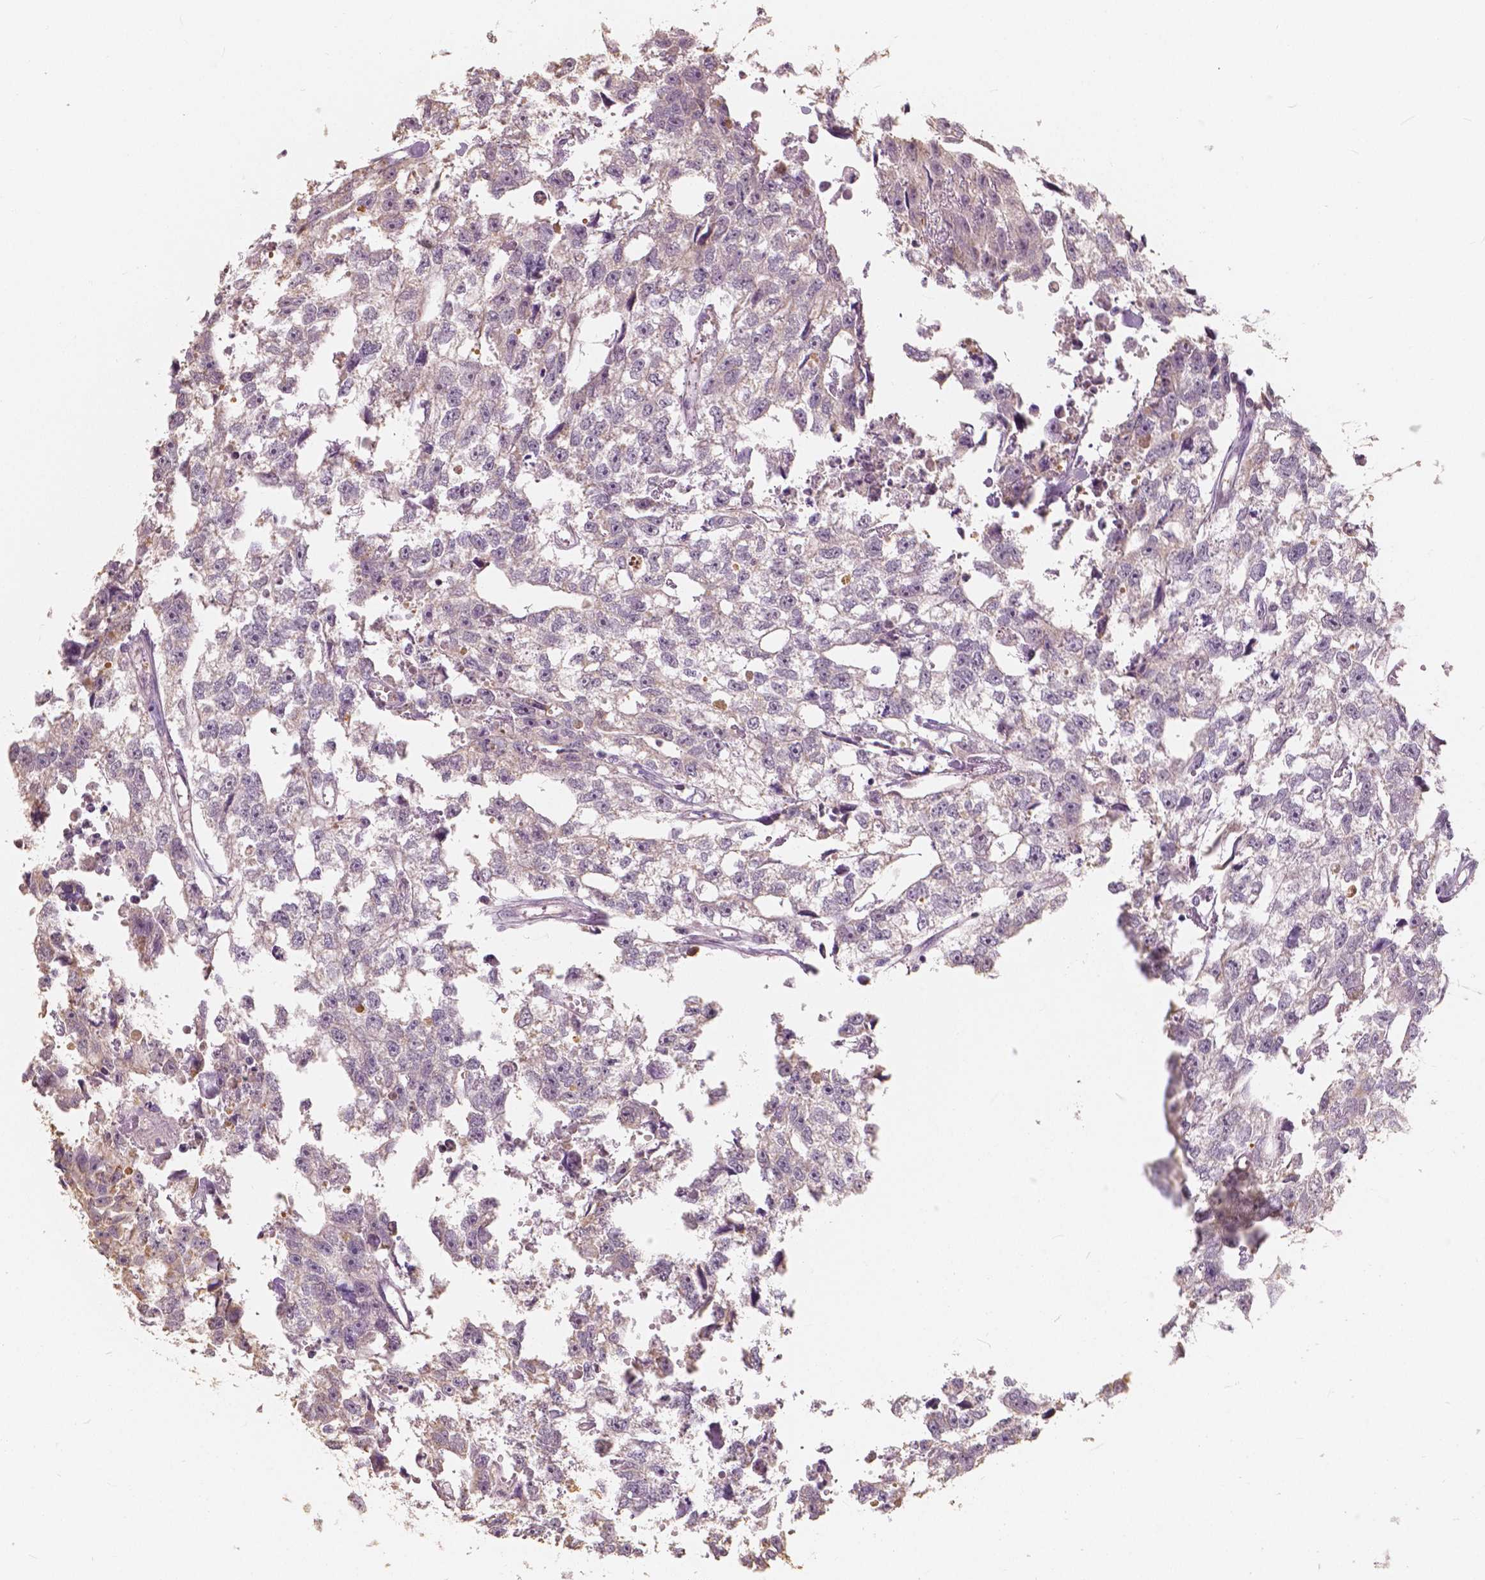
{"staining": {"intensity": "negative", "quantity": "none", "location": "none"}, "tissue": "testis cancer", "cell_type": "Tumor cells", "image_type": "cancer", "snomed": [{"axis": "morphology", "description": "Carcinoma, Embryonal, NOS"}, {"axis": "morphology", "description": "Teratoma, malignant, NOS"}, {"axis": "topography", "description": "Testis"}], "caption": "This histopathology image is of embryonal carcinoma (testis) stained with immunohistochemistry to label a protein in brown with the nuclei are counter-stained blue. There is no expression in tumor cells.", "gene": "SAT2", "patient": {"sex": "male", "age": 44}}